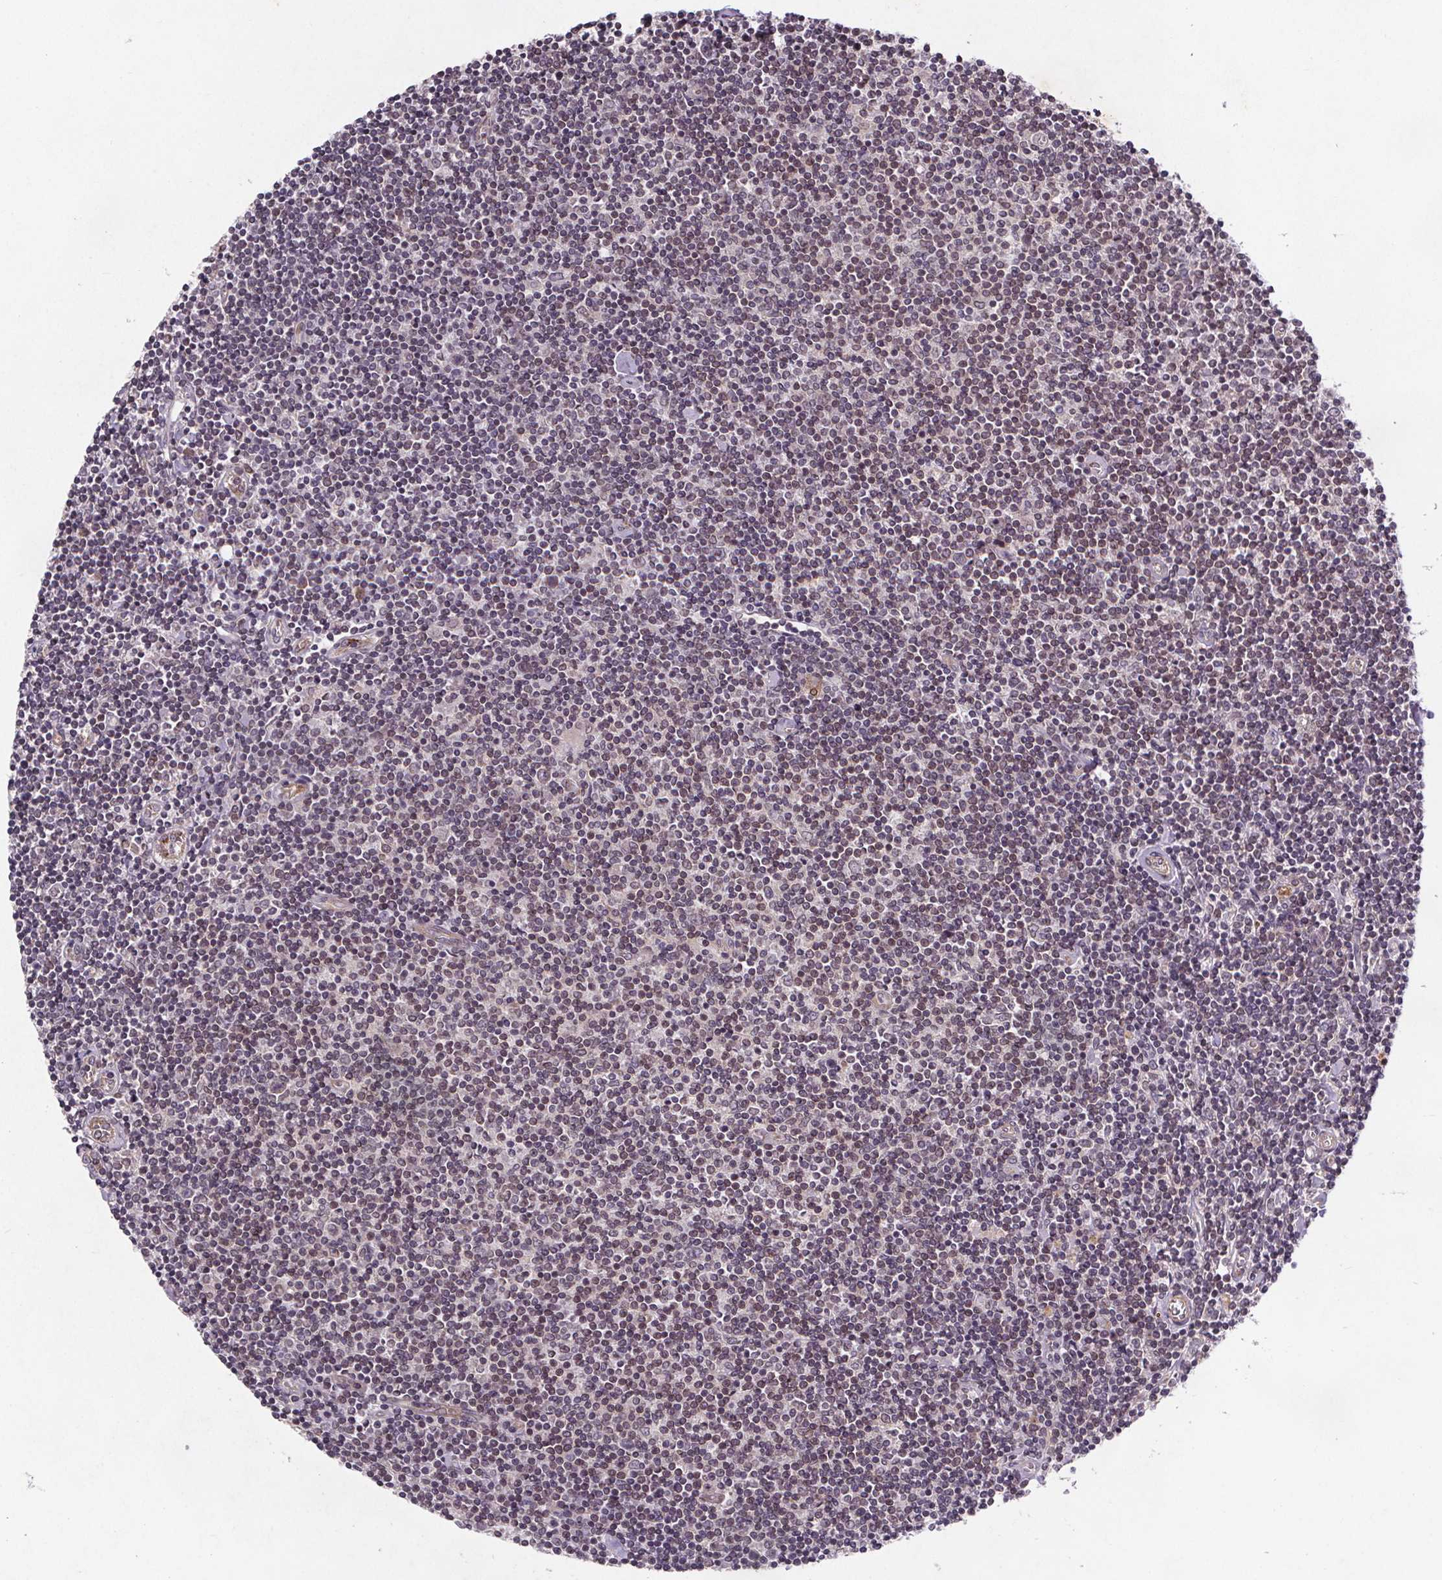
{"staining": {"intensity": "moderate", "quantity": "<25%", "location": "cytoplasmic/membranous"}, "tissue": "lymphoma", "cell_type": "Tumor cells", "image_type": "cancer", "snomed": [{"axis": "morphology", "description": "Hodgkin's disease, NOS"}, {"axis": "topography", "description": "Lymph node"}], "caption": "Human lymphoma stained with a brown dye shows moderate cytoplasmic/membranous positive positivity in about <25% of tumor cells.", "gene": "STRN3", "patient": {"sex": "male", "age": 40}}